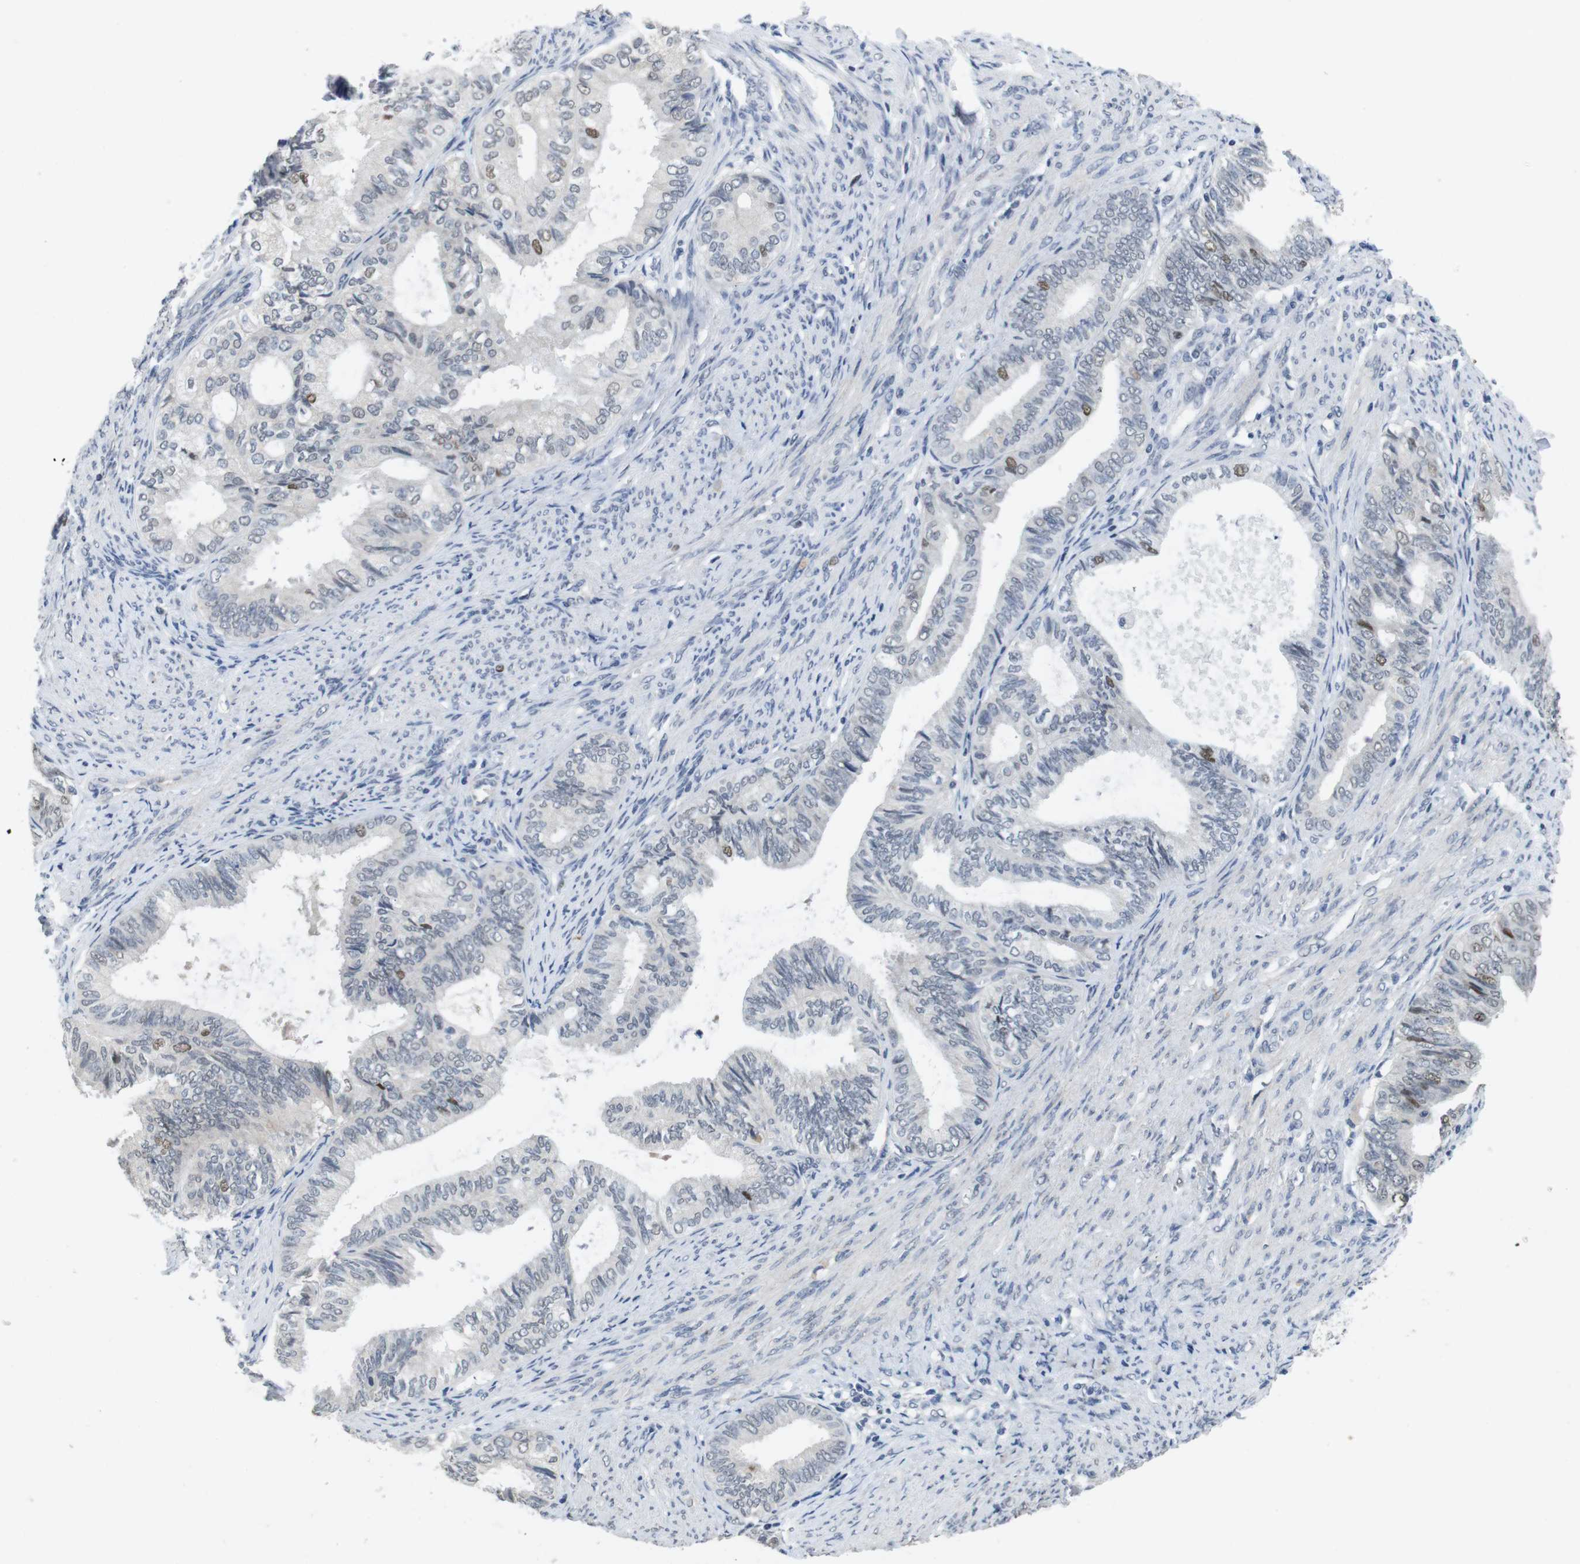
{"staining": {"intensity": "moderate", "quantity": "<25%", "location": "nuclear"}, "tissue": "endometrial cancer", "cell_type": "Tumor cells", "image_type": "cancer", "snomed": [{"axis": "morphology", "description": "Adenocarcinoma, NOS"}, {"axis": "topography", "description": "Endometrium"}], "caption": "Brown immunohistochemical staining in human adenocarcinoma (endometrial) demonstrates moderate nuclear positivity in about <25% of tumor cells.", "gene": "SKP2", "patient": {"sex": "female", "age": 86}}